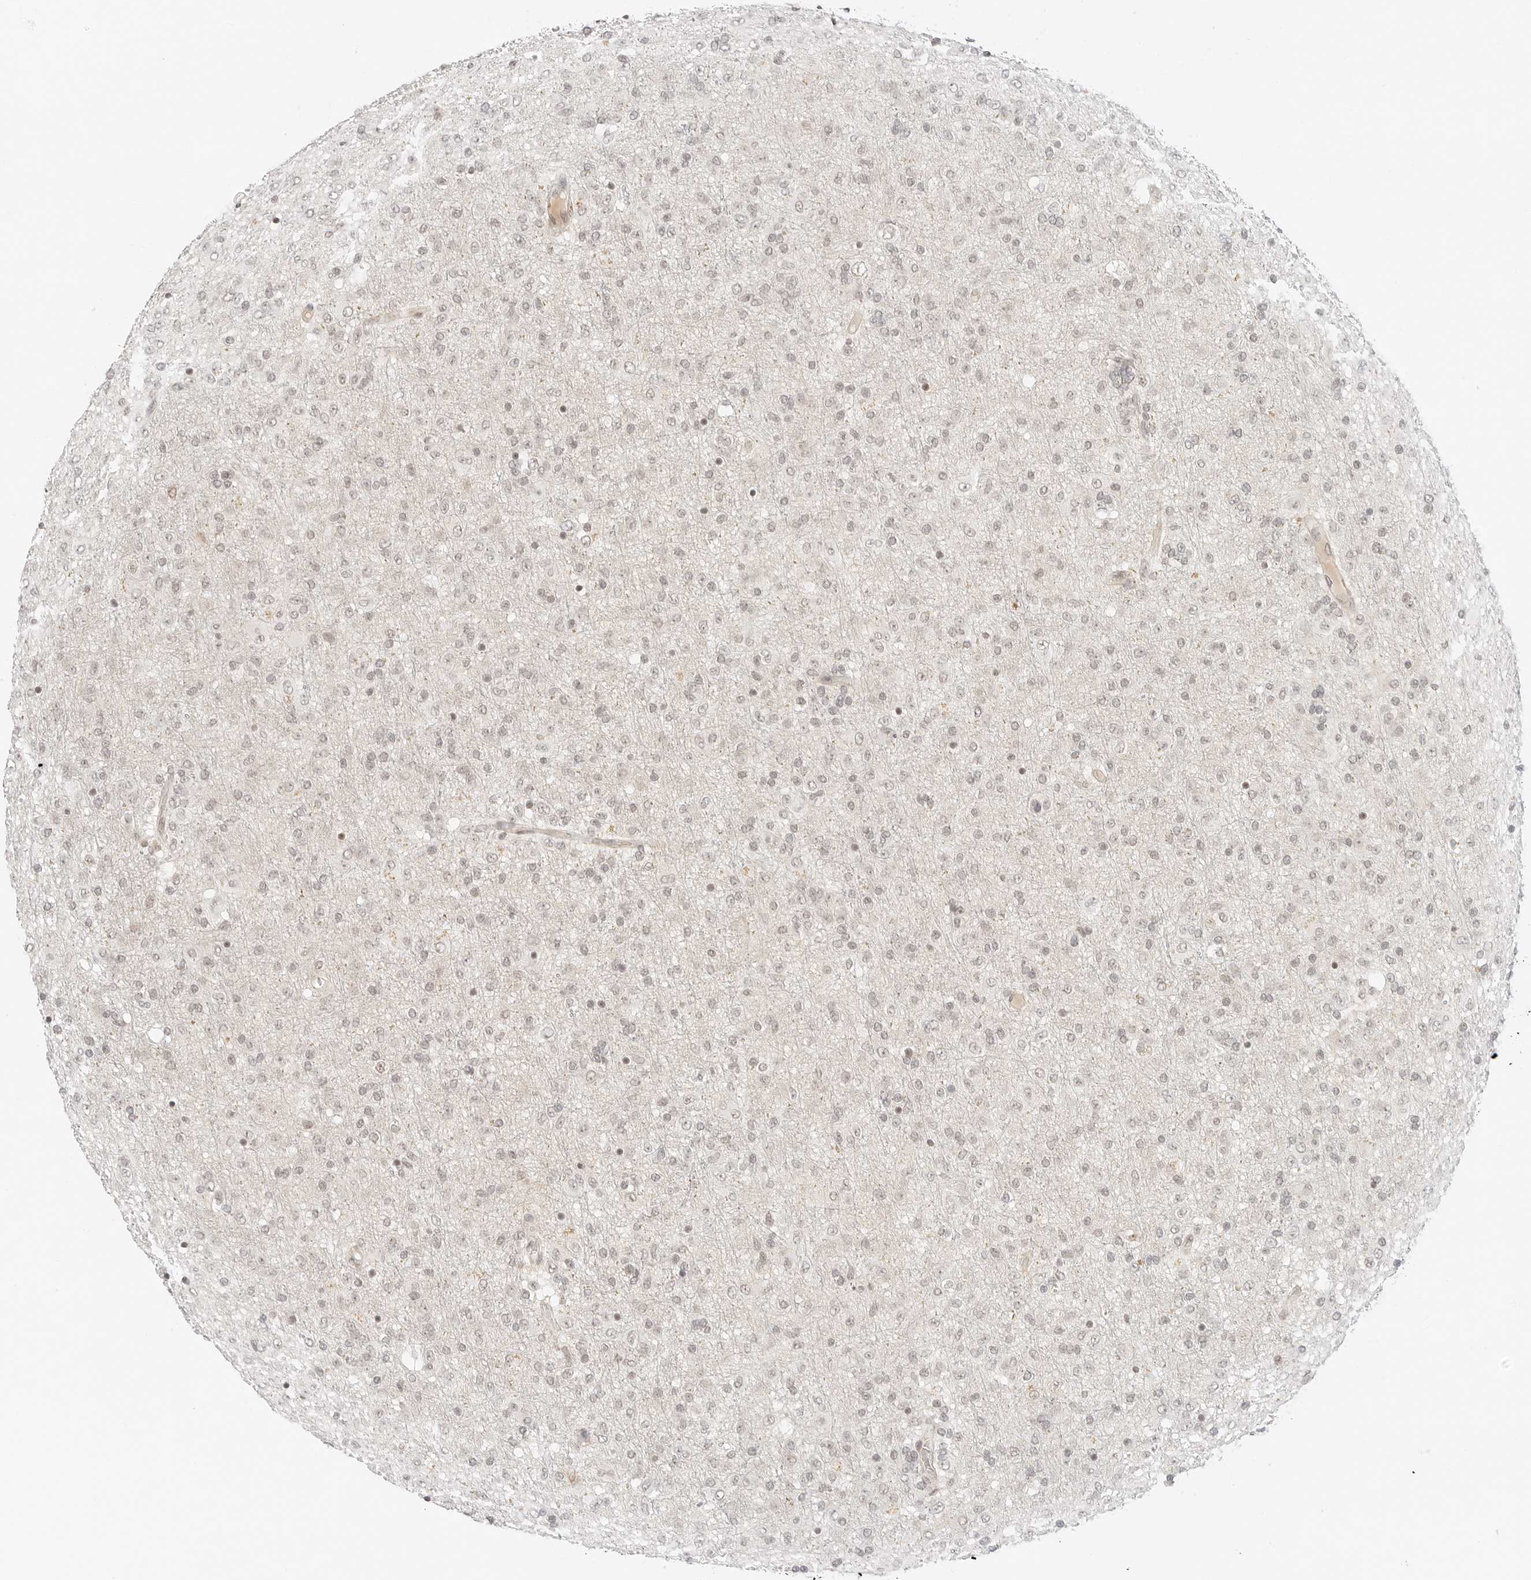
{"staining": {"intensity": "weak", "quantity": "<25%", "location": "nuclear"}, "tissue": "glioma", "cell_type": "Tumor cells", "image_type": "cancer", "snomed": [{"axis": "morphology", "description": "Glioma, malignant, Low grade"}, {"axis": "topography", "description": "Brain"}], "caption": "Immunohistochemical staining of human malignant glioma (low-grade) demonstrates no significant positivity in tumor cells. (DAB IHC with hematoxylin counter stain).", "gene": "NEO1", "patient": {"sex": "male", "age": 65}}